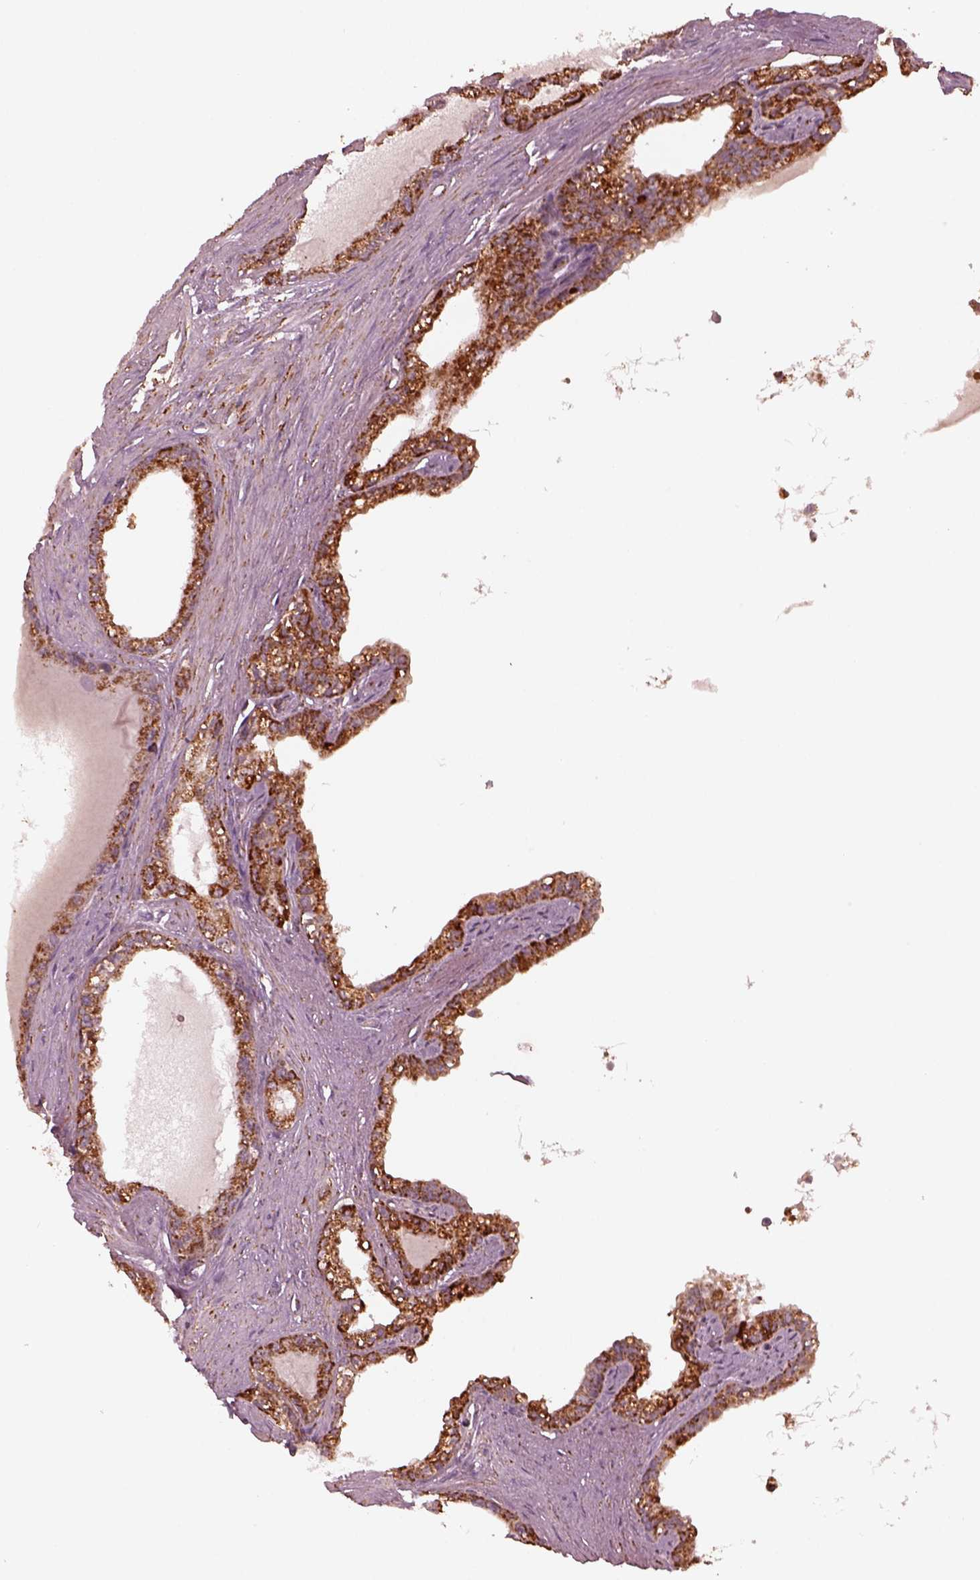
{"staining": {"intensity": "strong", "quantity": "25%-75%", "location": "cytoplasmic/membranous"}, "tissue": "seminal vesicle", "cell_type": "Glandular cells", "image_type": "normal", "snomed": [{"axis": "morphology", "description": "Normal tissue, NOS"}, {"axis": "morphology", "description": "Urothelial carcinoma, NOS"}, {"axis": "topography", "description": "Urinary bladder"}, {"axis": "topography", "description": "Seminal veicle"}], "caption": "High-magnification brightfield microscopy of normal seminal vesicle stained with DAB (brown) and counterstained with hematoxylin (blue). glandular cells exhibit strong cytoplasmic/membranous positivity is present in approximately25%-75% of cells.", "gene": "NDUFB10", "patient": {"sex": "male", "age": 76}}